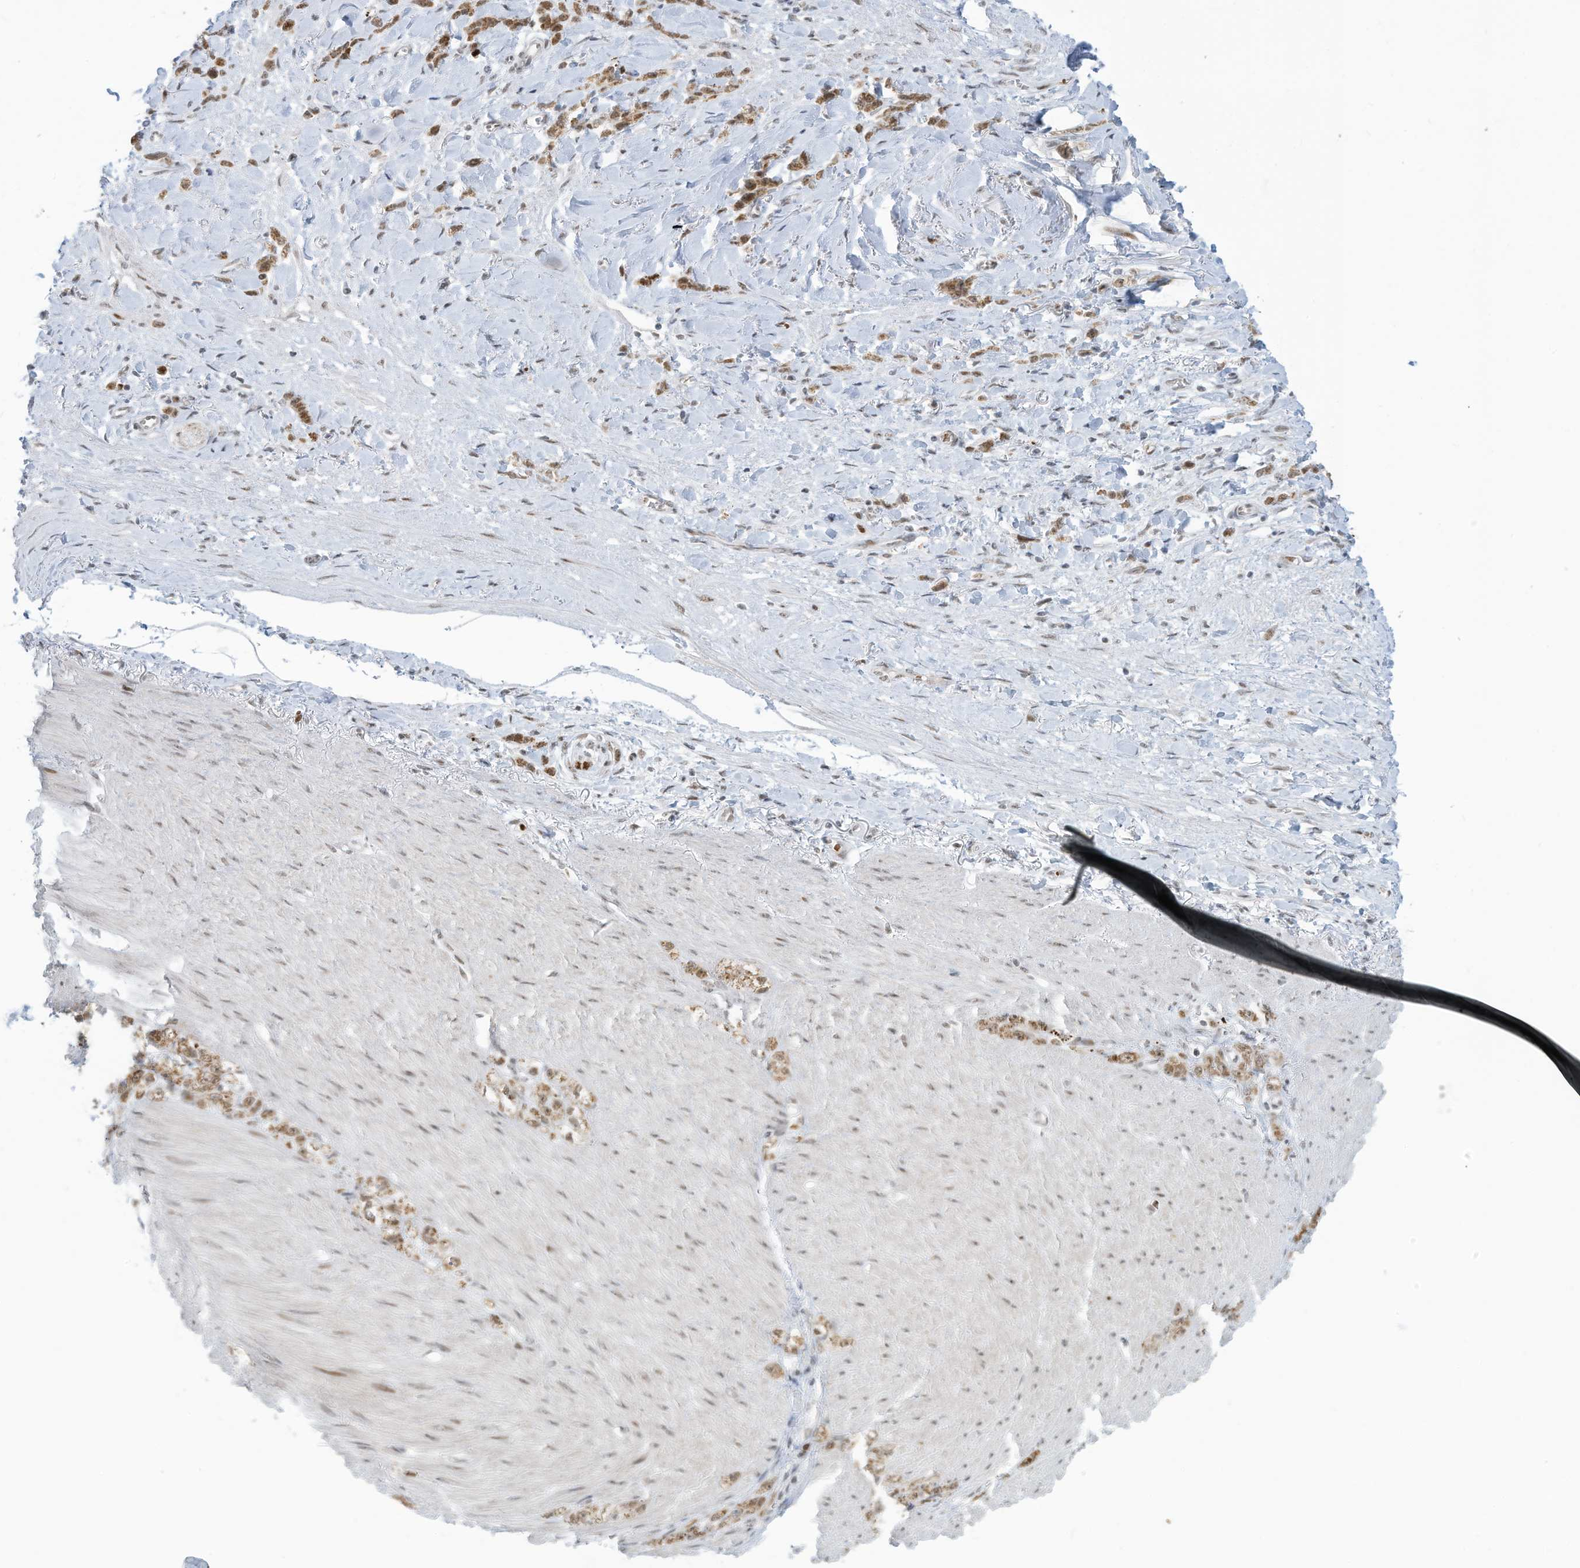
{"staining": {"intensity": "moderate", "quantity": ">75%", "location": "cytoplasmic/membranous,nuclear"}, "tissue": "stomach cancer", "cell_type": "Tumor cells", "image_type": "cancer", "snomed": [{"axis": "morphology", "description": "Normal tissue, NOS"}, {"axis": "morphology", "description": "Adenocarcinoma, NOS"}, {"axis": "topography", "description": "Stomach"}], "caption": "Immunohistochemistry (IHC) of human stomach cancer shows medium levels of moderate cytoplasmic/membranous and nuclear positivity in about >75% of tumor cells.", "gene": "ECT2L", "patient": {"sex": "male", "age": 82}}